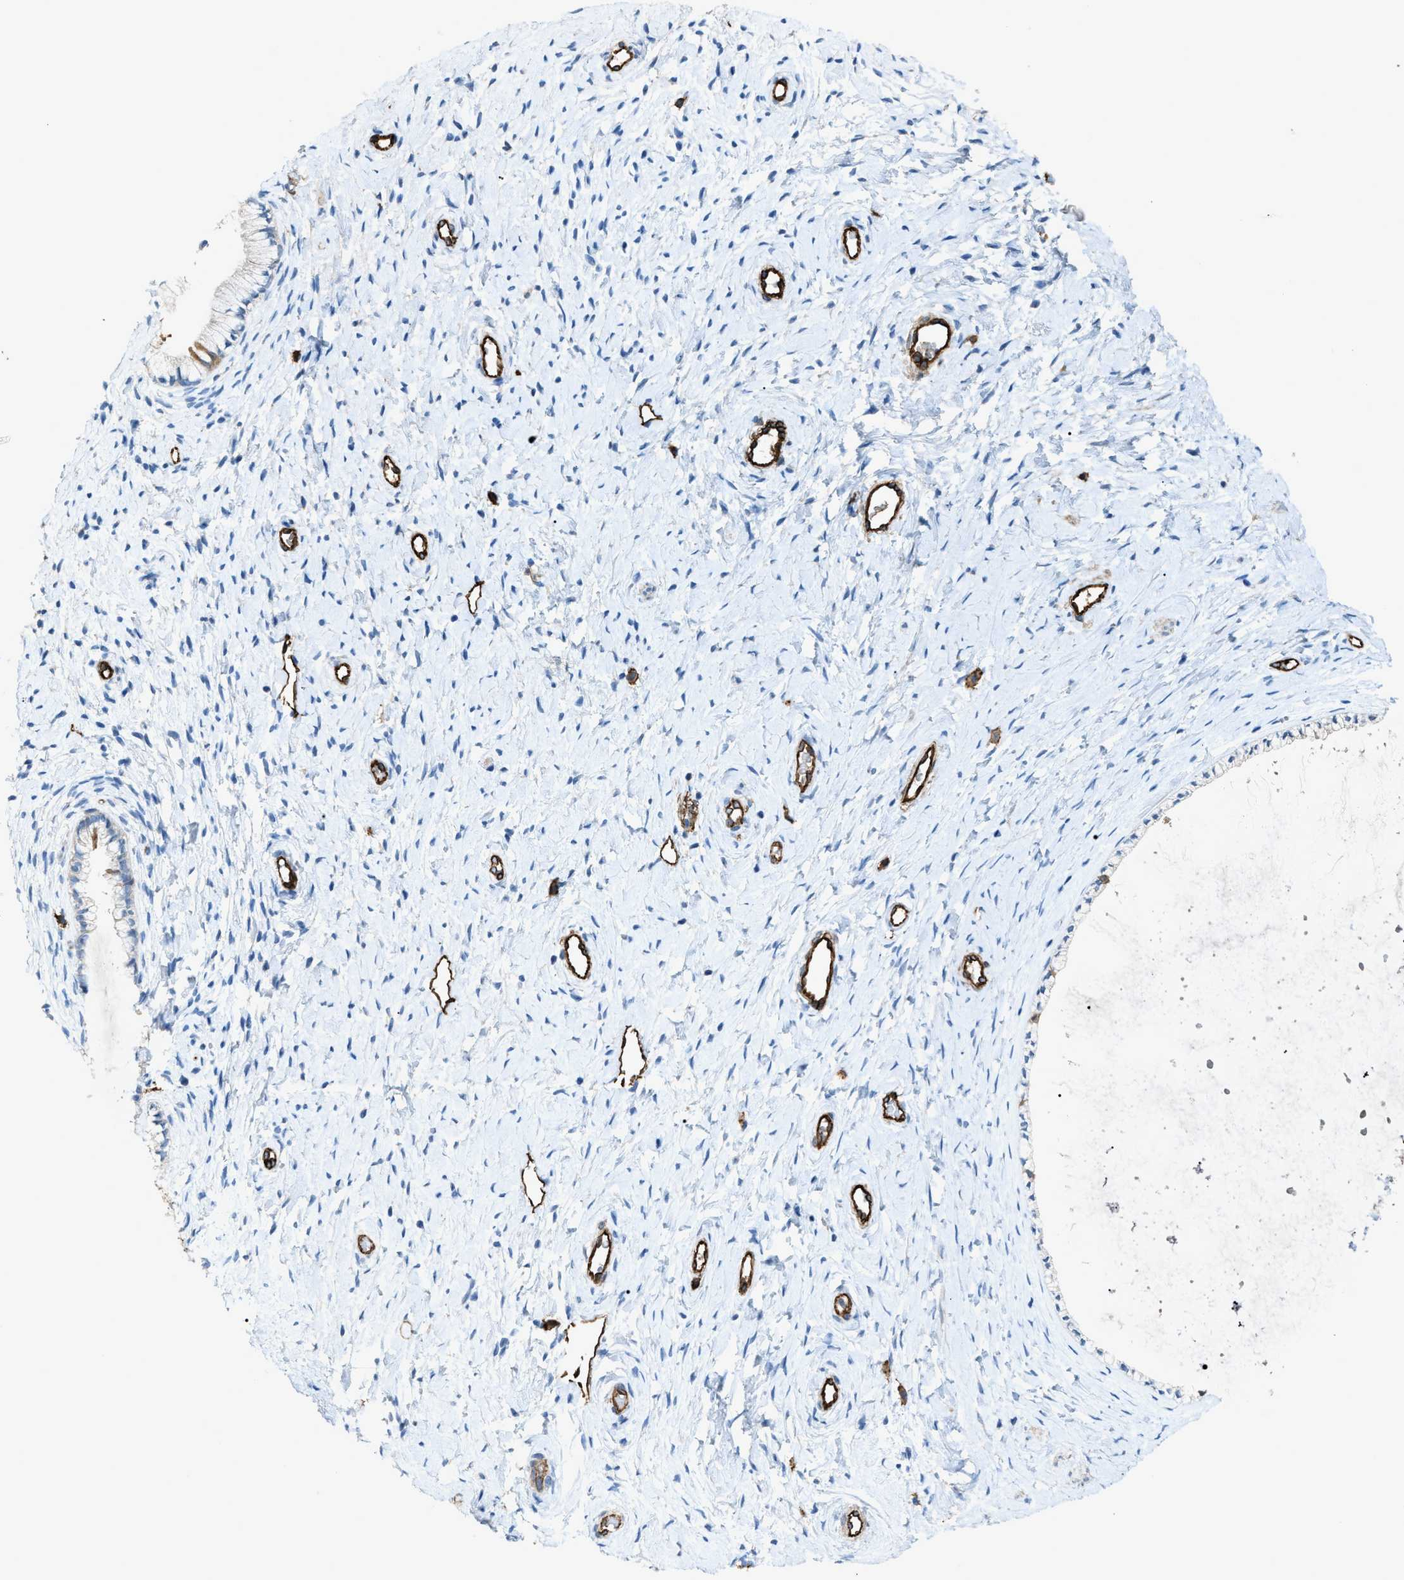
{"staining": {"intensity": "negative", "quantity": "none", "location": "none"}, "tissue": "cervix", "cell_type": "Glandular cells", "image_type": "normal", "snomed": [{"axis": "morphology", "description": "Normal tissue, NOS"}, {"axis": "topography", "description": "Cervix"}], "caption": "A micrograph of cervix stained for a protein displays no brown staining in glandular cells. (DAB immunohistochemistry (IHC) visualized using brightfield microscopy, high magnification).", "gene": "SLC22A15", "patient": {"sex": "female", "age": 72}}